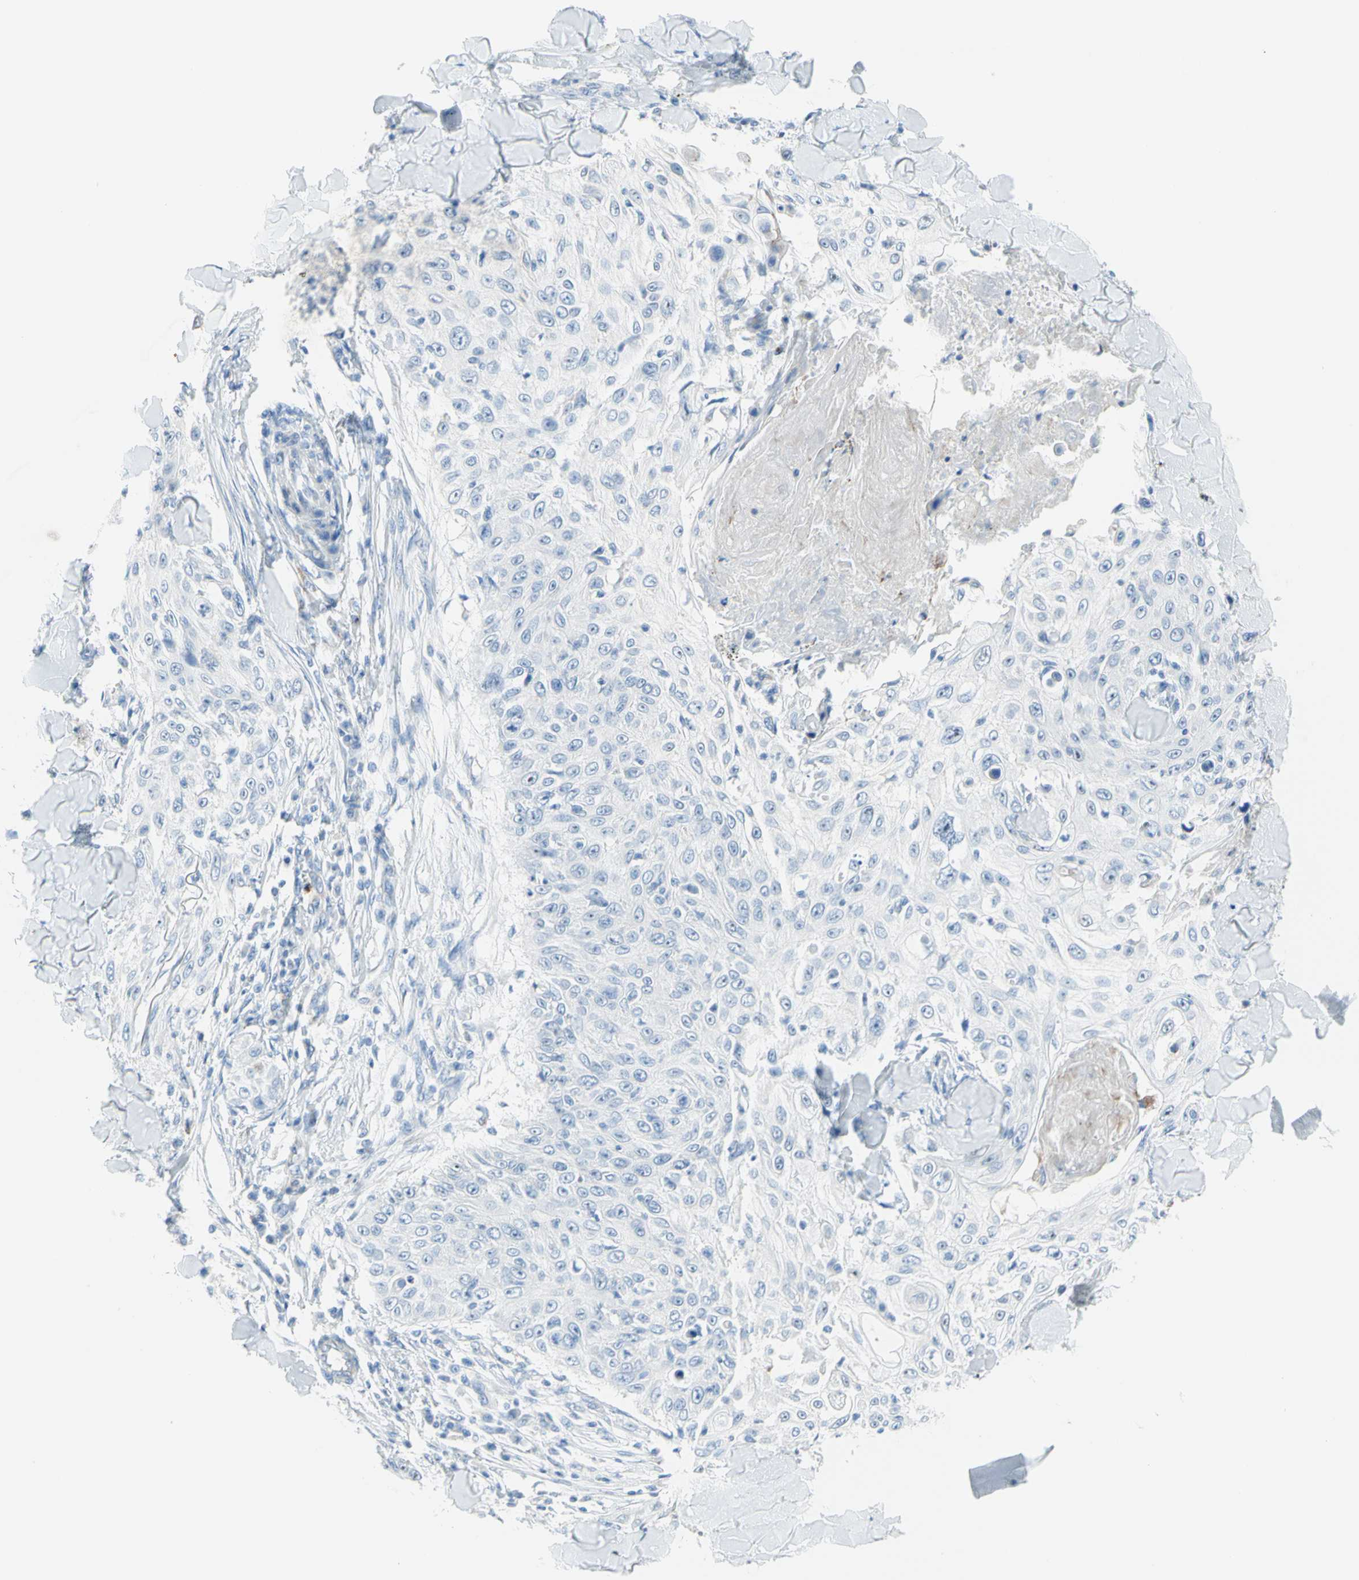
{"staining": {"intensity": "negative", "quantity": "none", "location": "none"}, "tissue": "skin cancer", "cell_type": "Tumor cells", "image_type": "cancer", "snomed": [{"axis": "morphology", "description": "Squamous cell carcinoma, NOS"}, {"axis": "topography", "description": "Skin"}], "caption": "An image of squamous cell carcinoma (skin) stained for a protein displays no brown staining in tumor cells. (Stains: DAB (3,3'-diaminobenzidine) IHC with hematoxylin counter stain, Microscopy: brightfield microscopy at high magnification).", "gene": "CYSLTR1", "patient": {"sex": "male", "age": 86}}